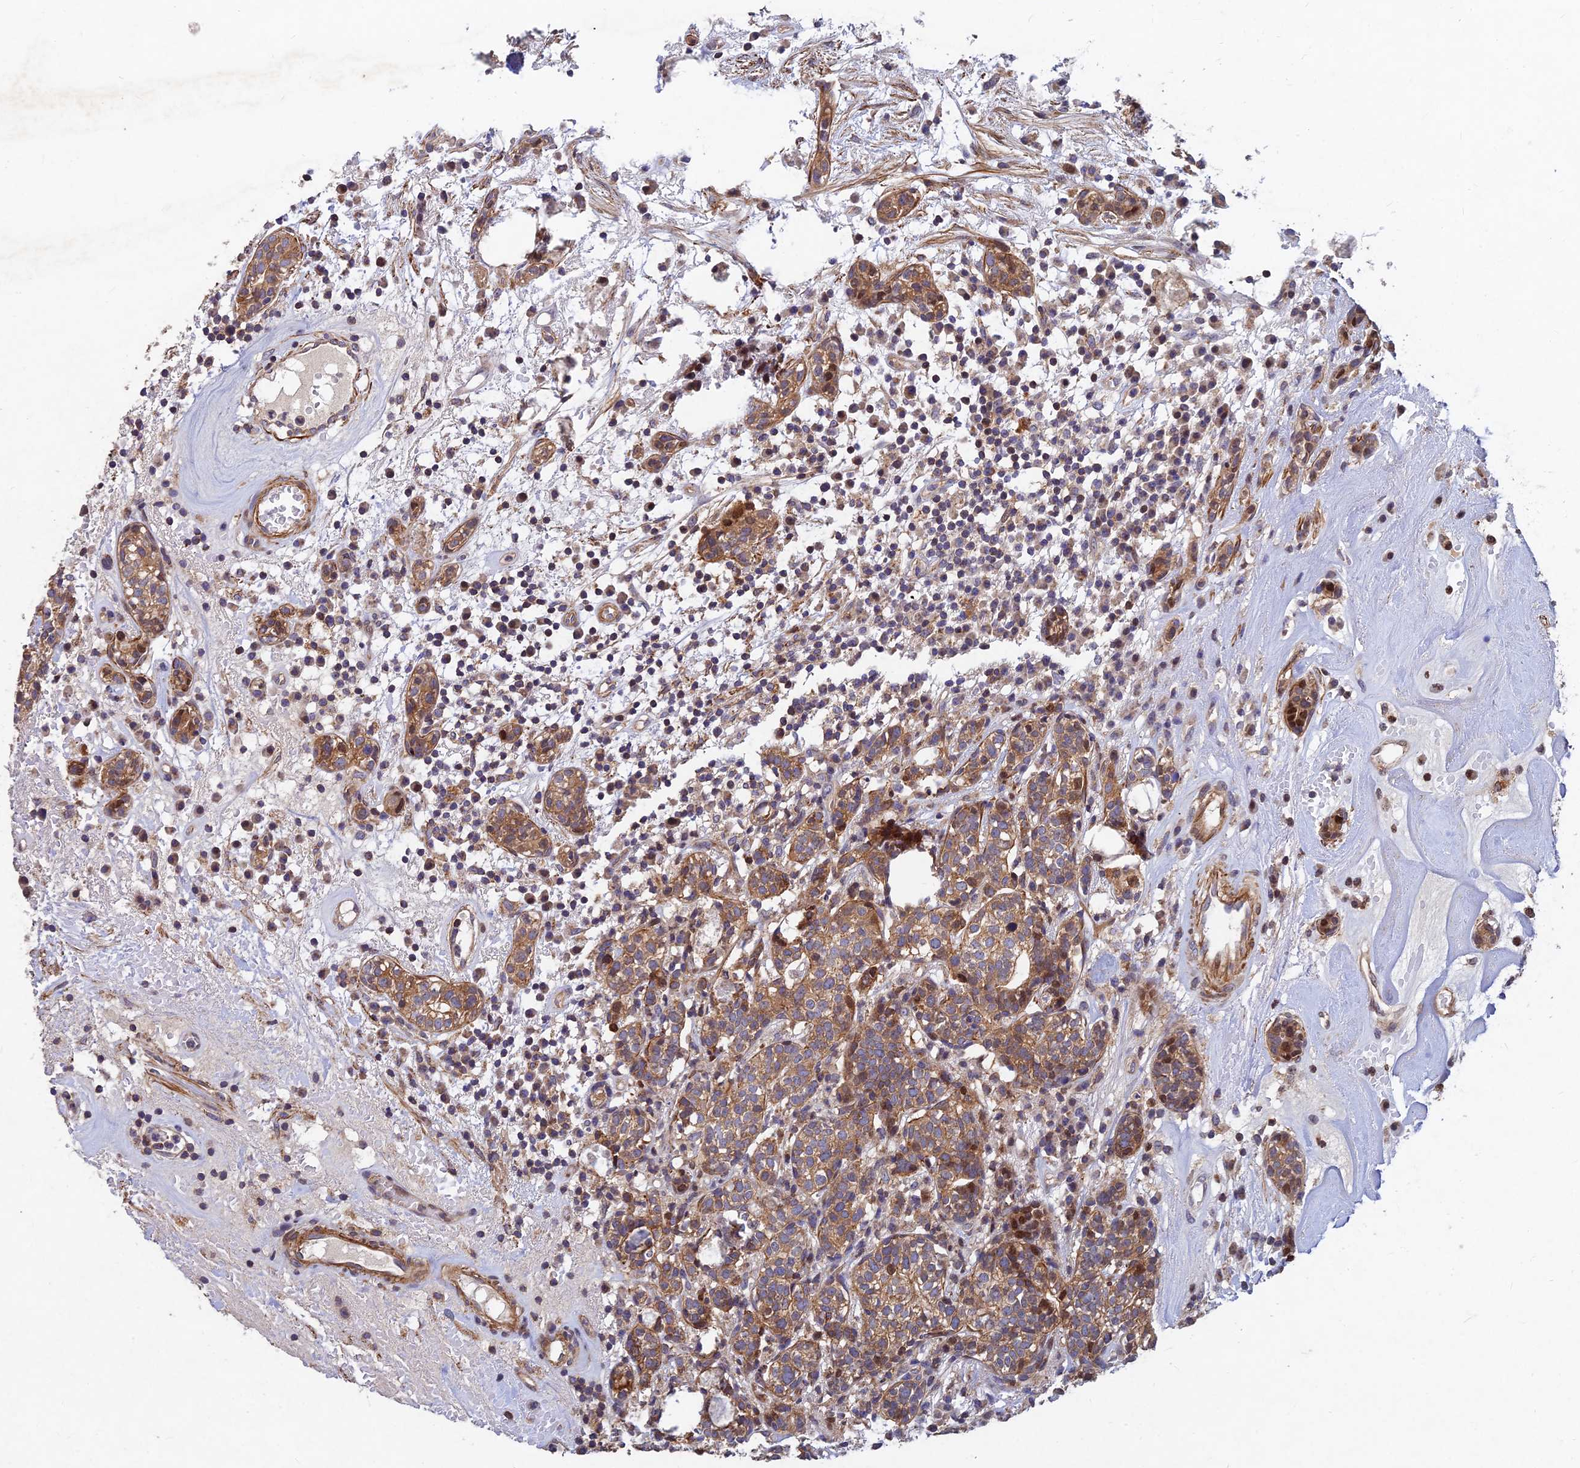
{"staining": {"intensity": "moderate", "quantity": ">75%", "location": "cytoplasmic/membranous"}, "tissue": "head and neck cancer", "cell_type": "Tumor cells", "image_type": "cancer", "snomed": [{"axis": "morphology", "description": "Adenocarcinoma, NOS"}, {"axis": "topography", "description": "Salivary gland"}, {"axis": "topography", "description": "Head-Neck"}], "caption": "Human head and neck cancer (adenocarcinoma) stained for a protein (brown) displays moderate cytoplasmic/membranous positive expression in about >75% of tumor cells.", "gene": "RELCH", "patient": {"sex": "female", "age": 65}}